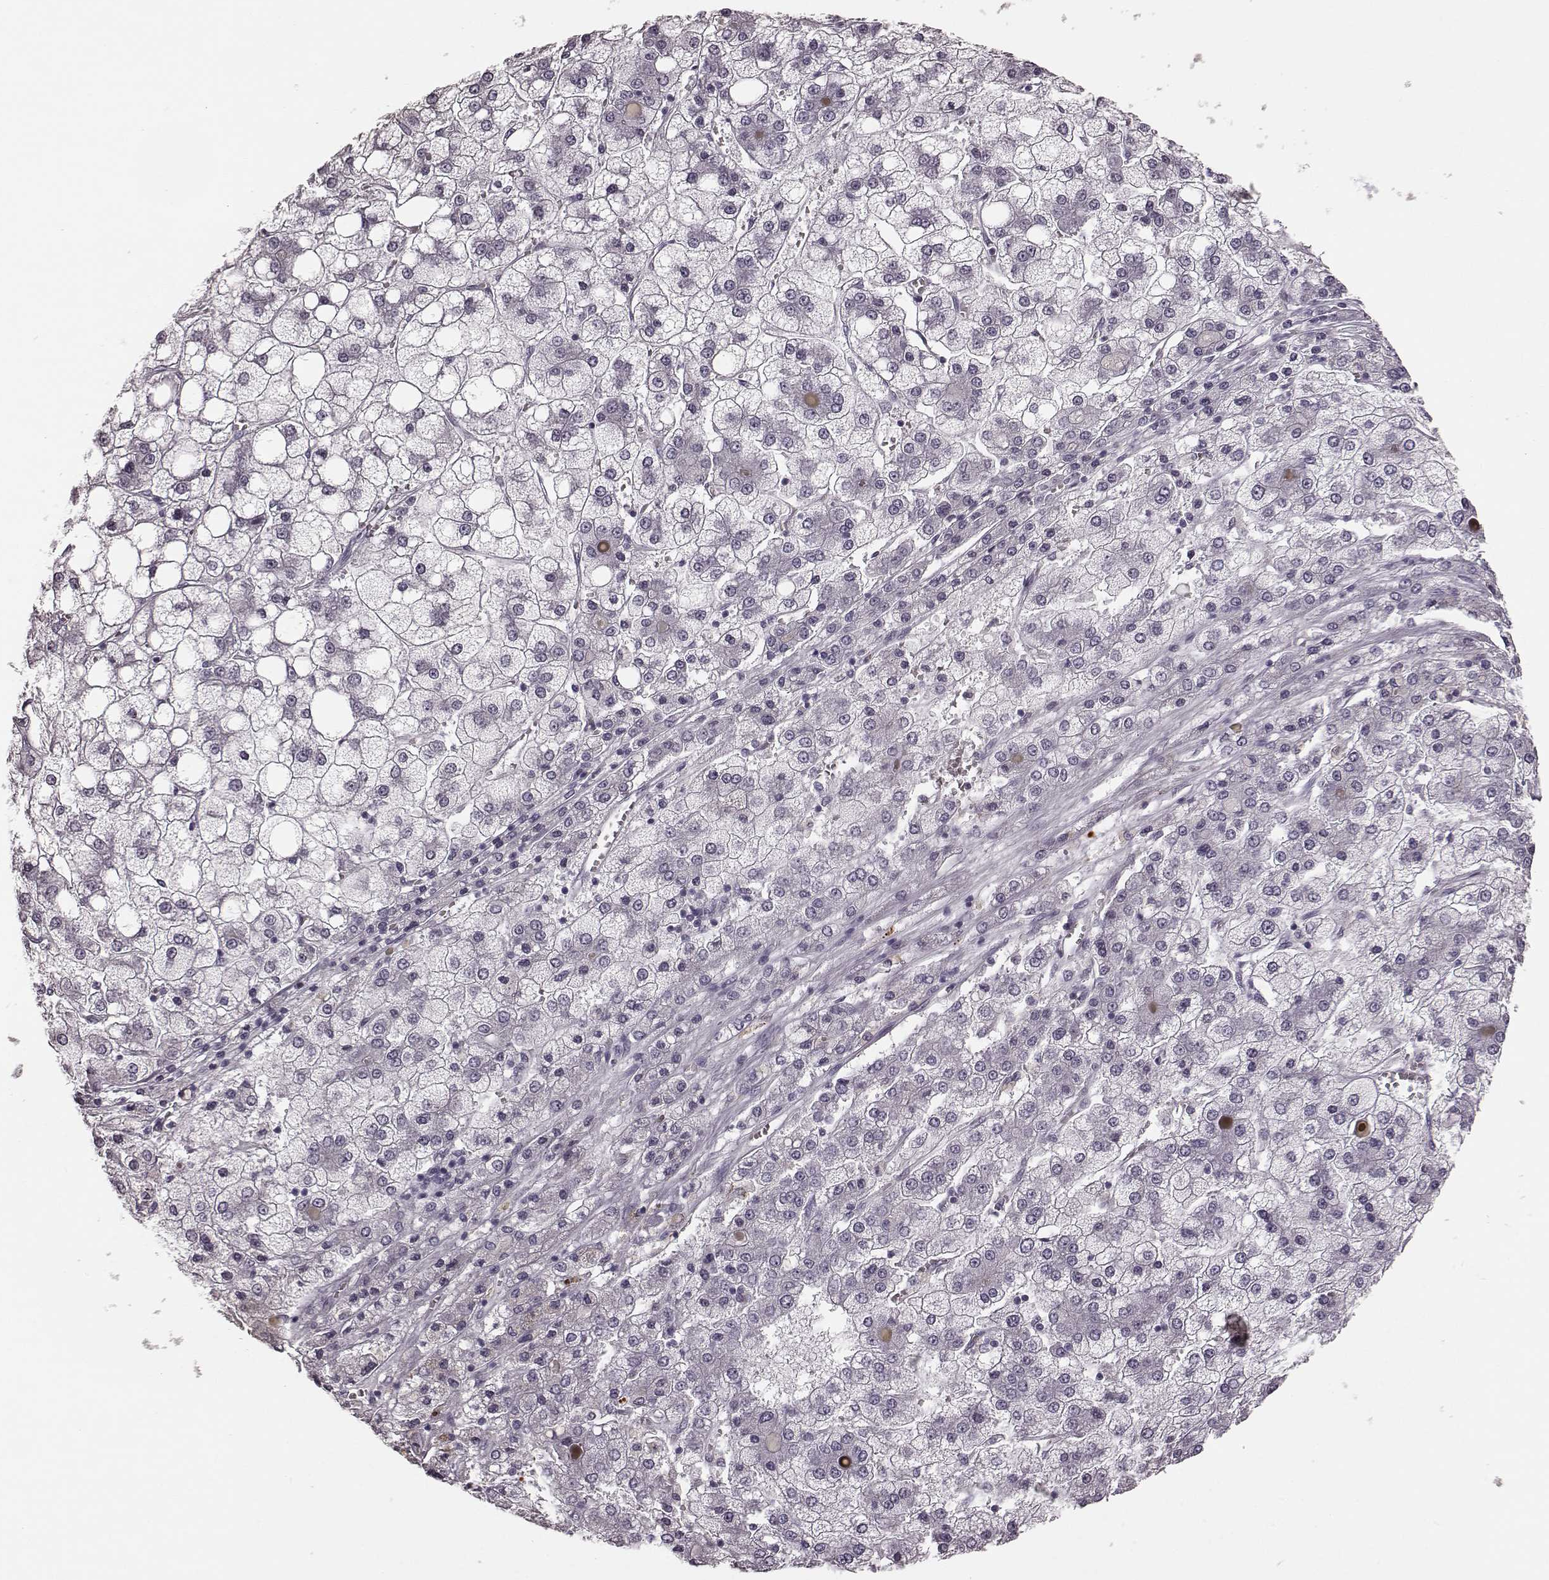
{"staining": {"intensity": "negative", "quantity": "none", "location": "none"}, "tissue": "liver cancer", "cell_type": "Tumor cells", "image_type": "cancer", "snomed": [{"axis": "morphology", "description": "Carcinoma, Hepatocellular, NOS"}, {"axis": "topography", "description": "Liver"}], "caption": "Hepatocellular carcinoma (liver) stained for a protein using immunohistochemistry demonstrates no expression tumor cells.", "gene": "TMPRSS15", "patient": {"sex": "male", "age": 73}}